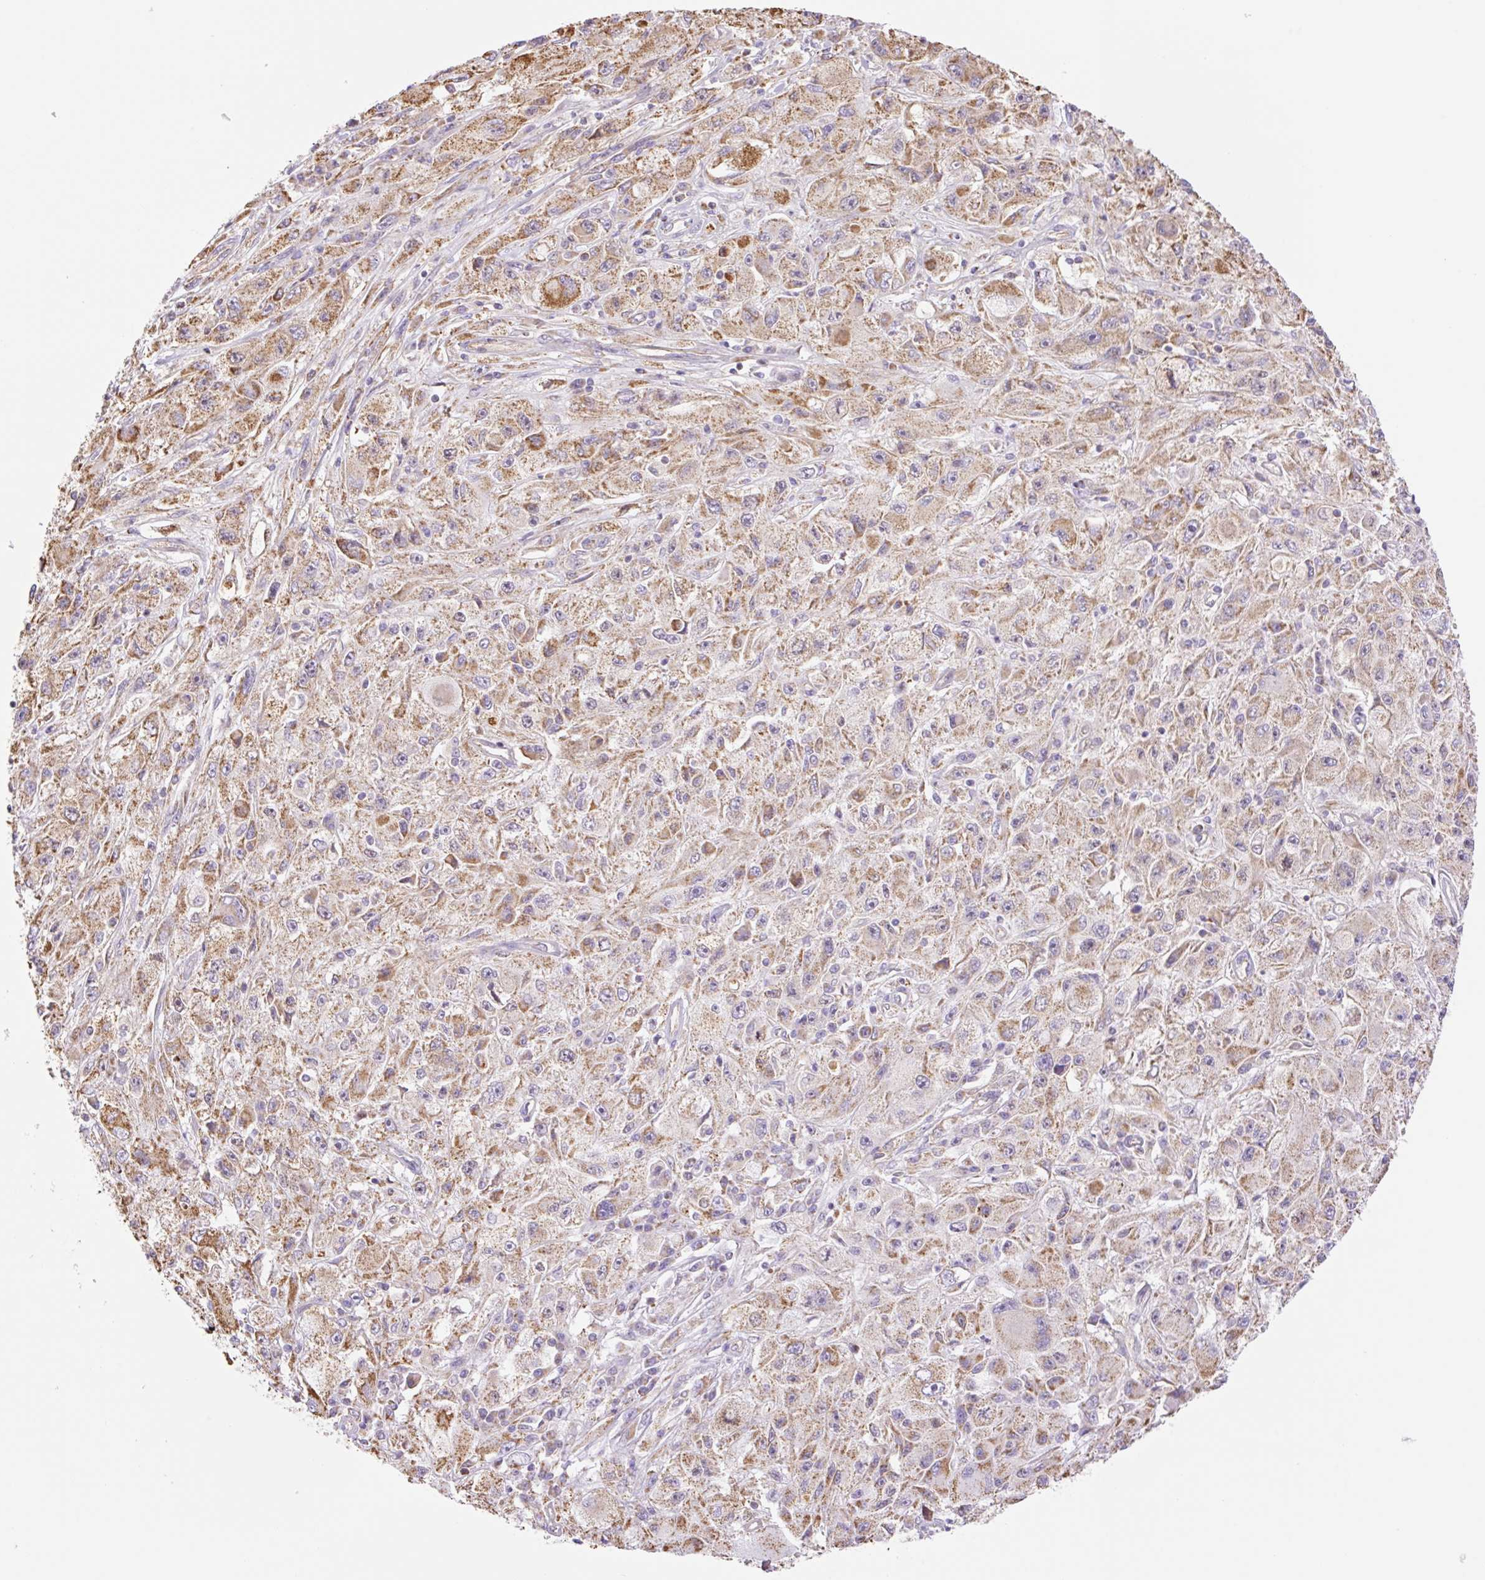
{"staining": {"intensity": "moderate", "quantity": ">75%", "location": "cytoplasmic/membranous"}, "tissue": "melanoma", "cell_type": "Tumor cells", "image_type": "cancer", "snomed": [{"axis": "morphology", "description": "Malignant melanoma, Metastatic site"}, {"axis": "topography", "description": "Skin"}], "caption": "Melanoma tissue shows moderate cytoplasmic/membranous expression in approximately >75% of tumor cells, visualized by immunohistochemistry.", "gene": "ESAM", "patient": {"sex": "male", "age": 53}}